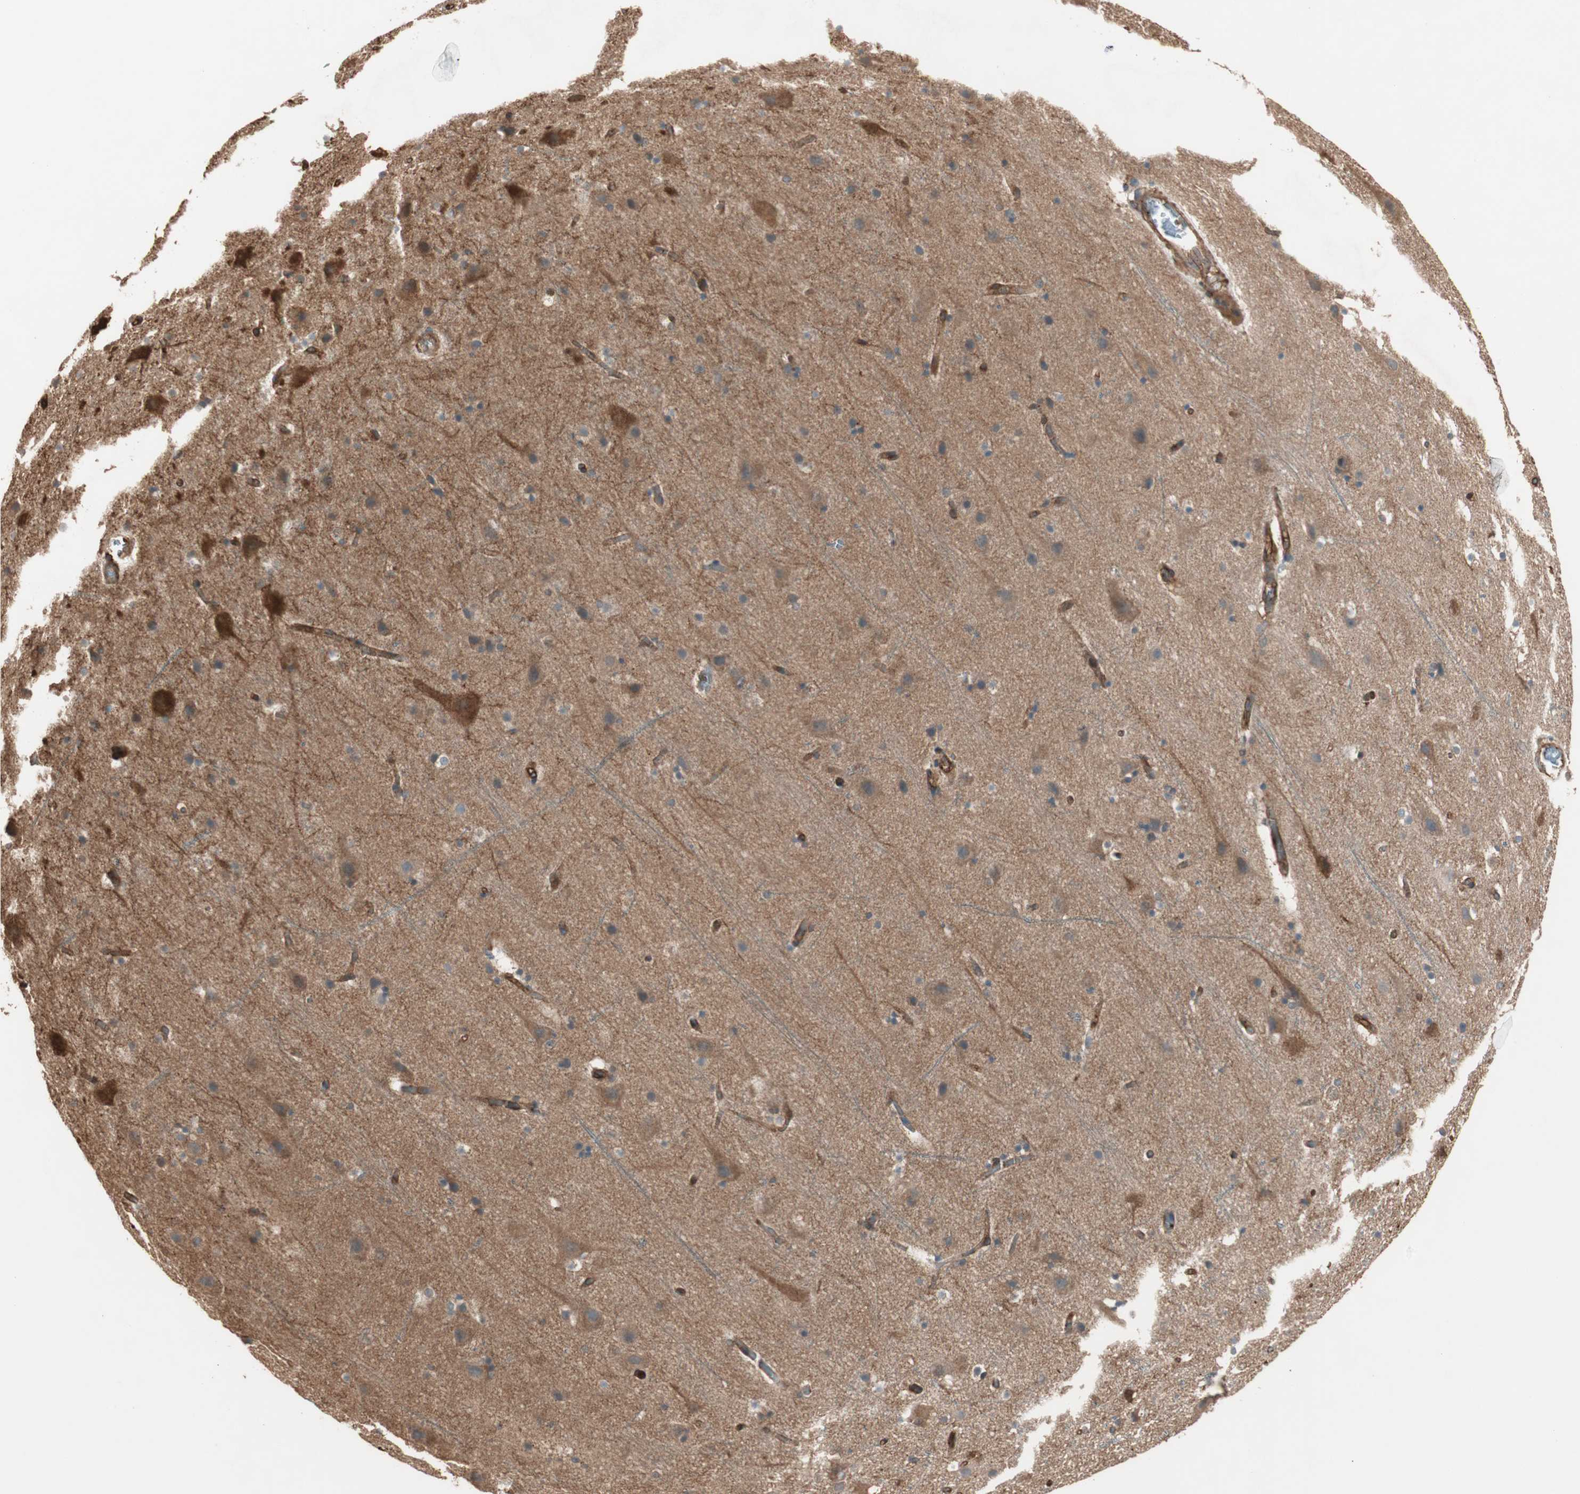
{"staining": {"intensity": "strong", "quantity": ">75%", "location": "cytoplasmic/membranous"}, "tissue": "cerebral cortex", "cell_type": "Endothelial cells", "image_type": "normal", "snomed": [{"axis": "morphology", "description": "Normal tissue, NOS"}, {"axis": "topography", "description": "Cerebral cortex"}], "caption": "DAB (3,3'-diaminobenzidine) immunohistochemical staining of normal human cerebral cortex reveals strong cytoplasmic/membranous protein expression in approximately >75% of endothelial cells. Immunohistochemistry stains the protein in brown and the nuclei are stained blue.", "gene": "TCP11L1", "patient": {"sex": "male", "age": 45}}